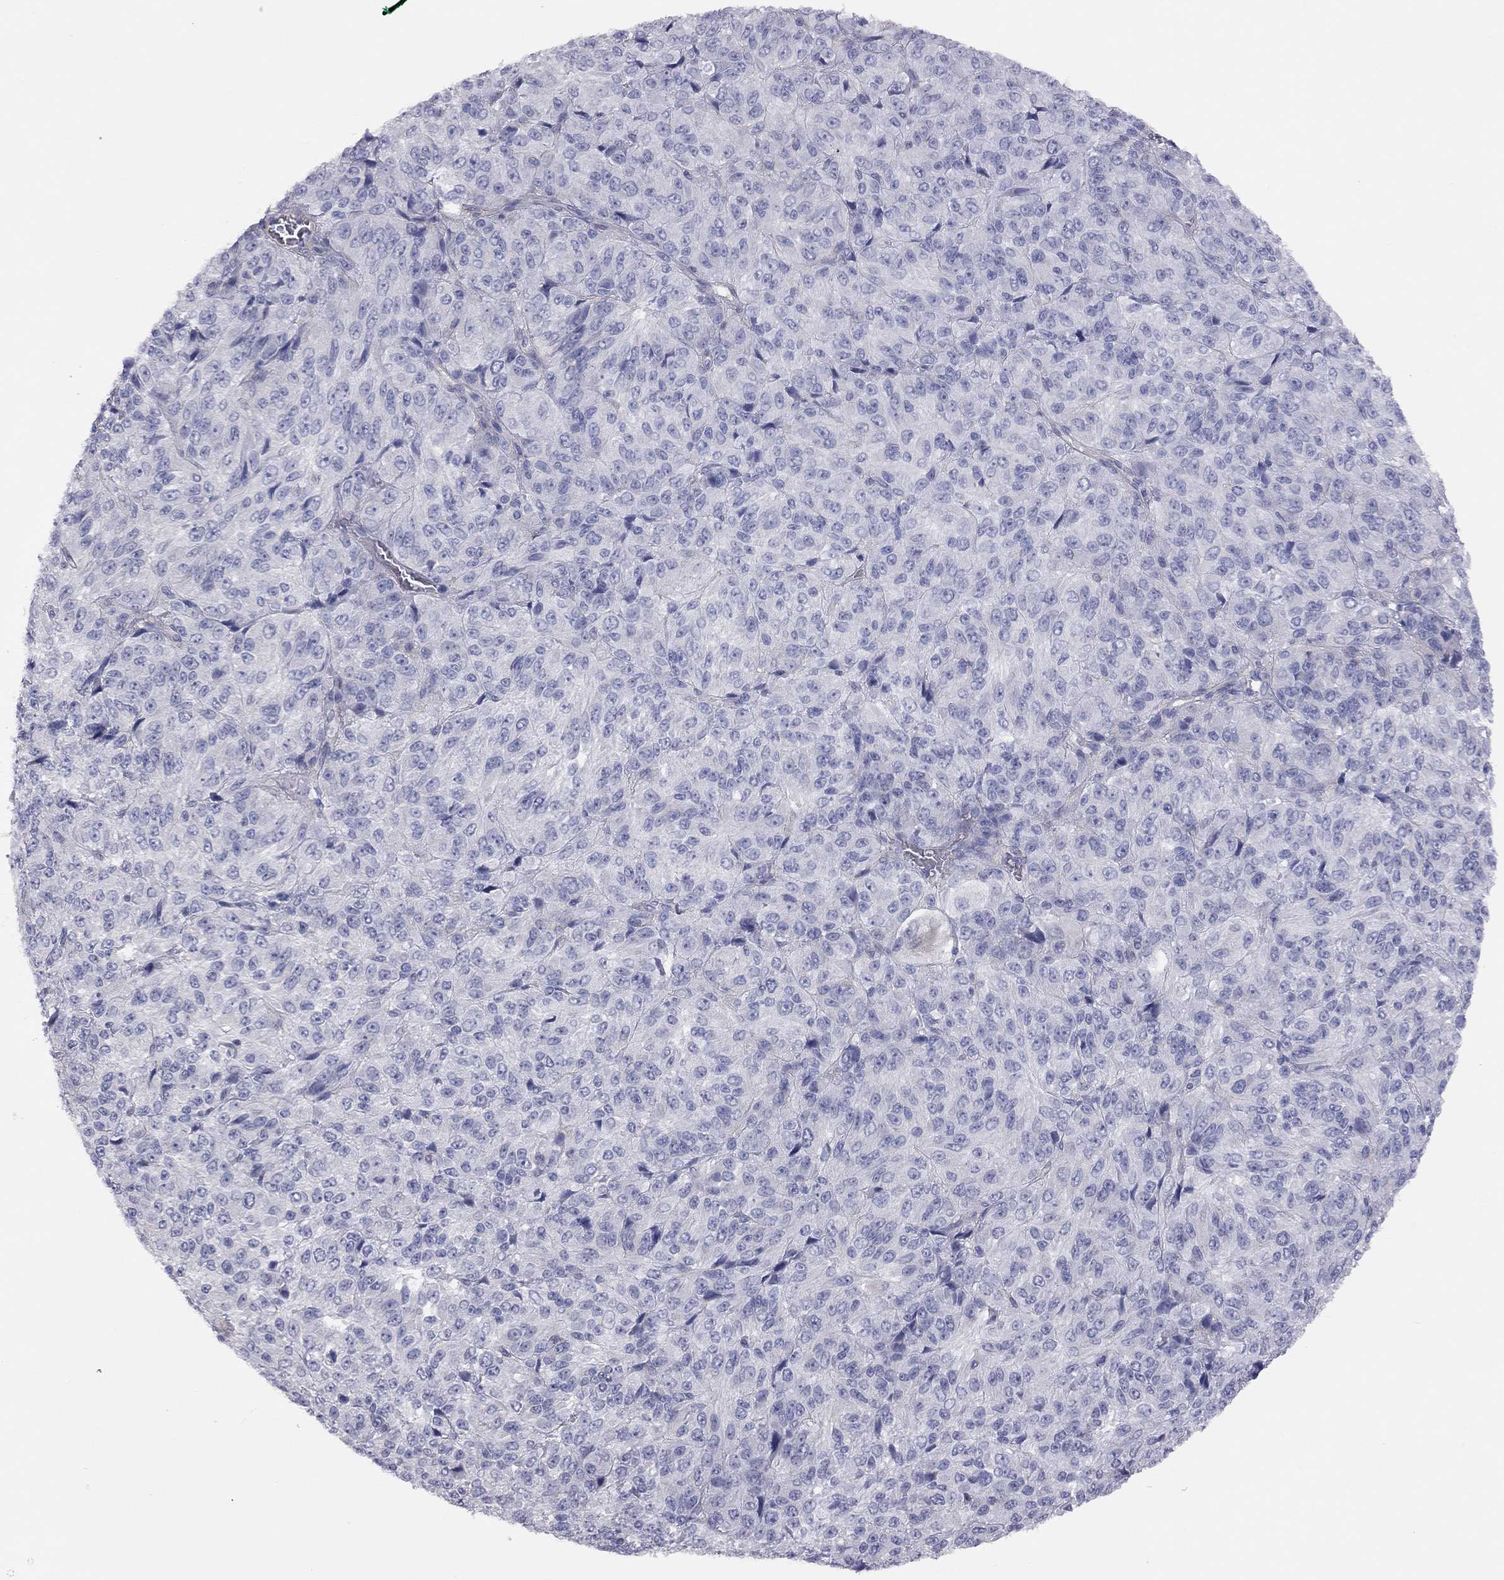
{"staining": {"intensity": "negative", "quantity": "none", "location": "none"}, "tissue": "melanoma", "cell_type": "Tumor cells", "image_type": "cancer", "snomed": [{"axis": "morphology", "description": "Malignant melanoma, Metastatic site"}, {"axis": "topography", "description": "Brain"}], "caption": "IHC image of human malignant melanoma (metastatic site) stained for a protein (brown), which demonstrates no expression in tumor cells. (Immunohistochemistry, brightfield microscopy, high magnification).", "gene": "ADCYAP1", "patient": {"sex": "female", "age": 56}}